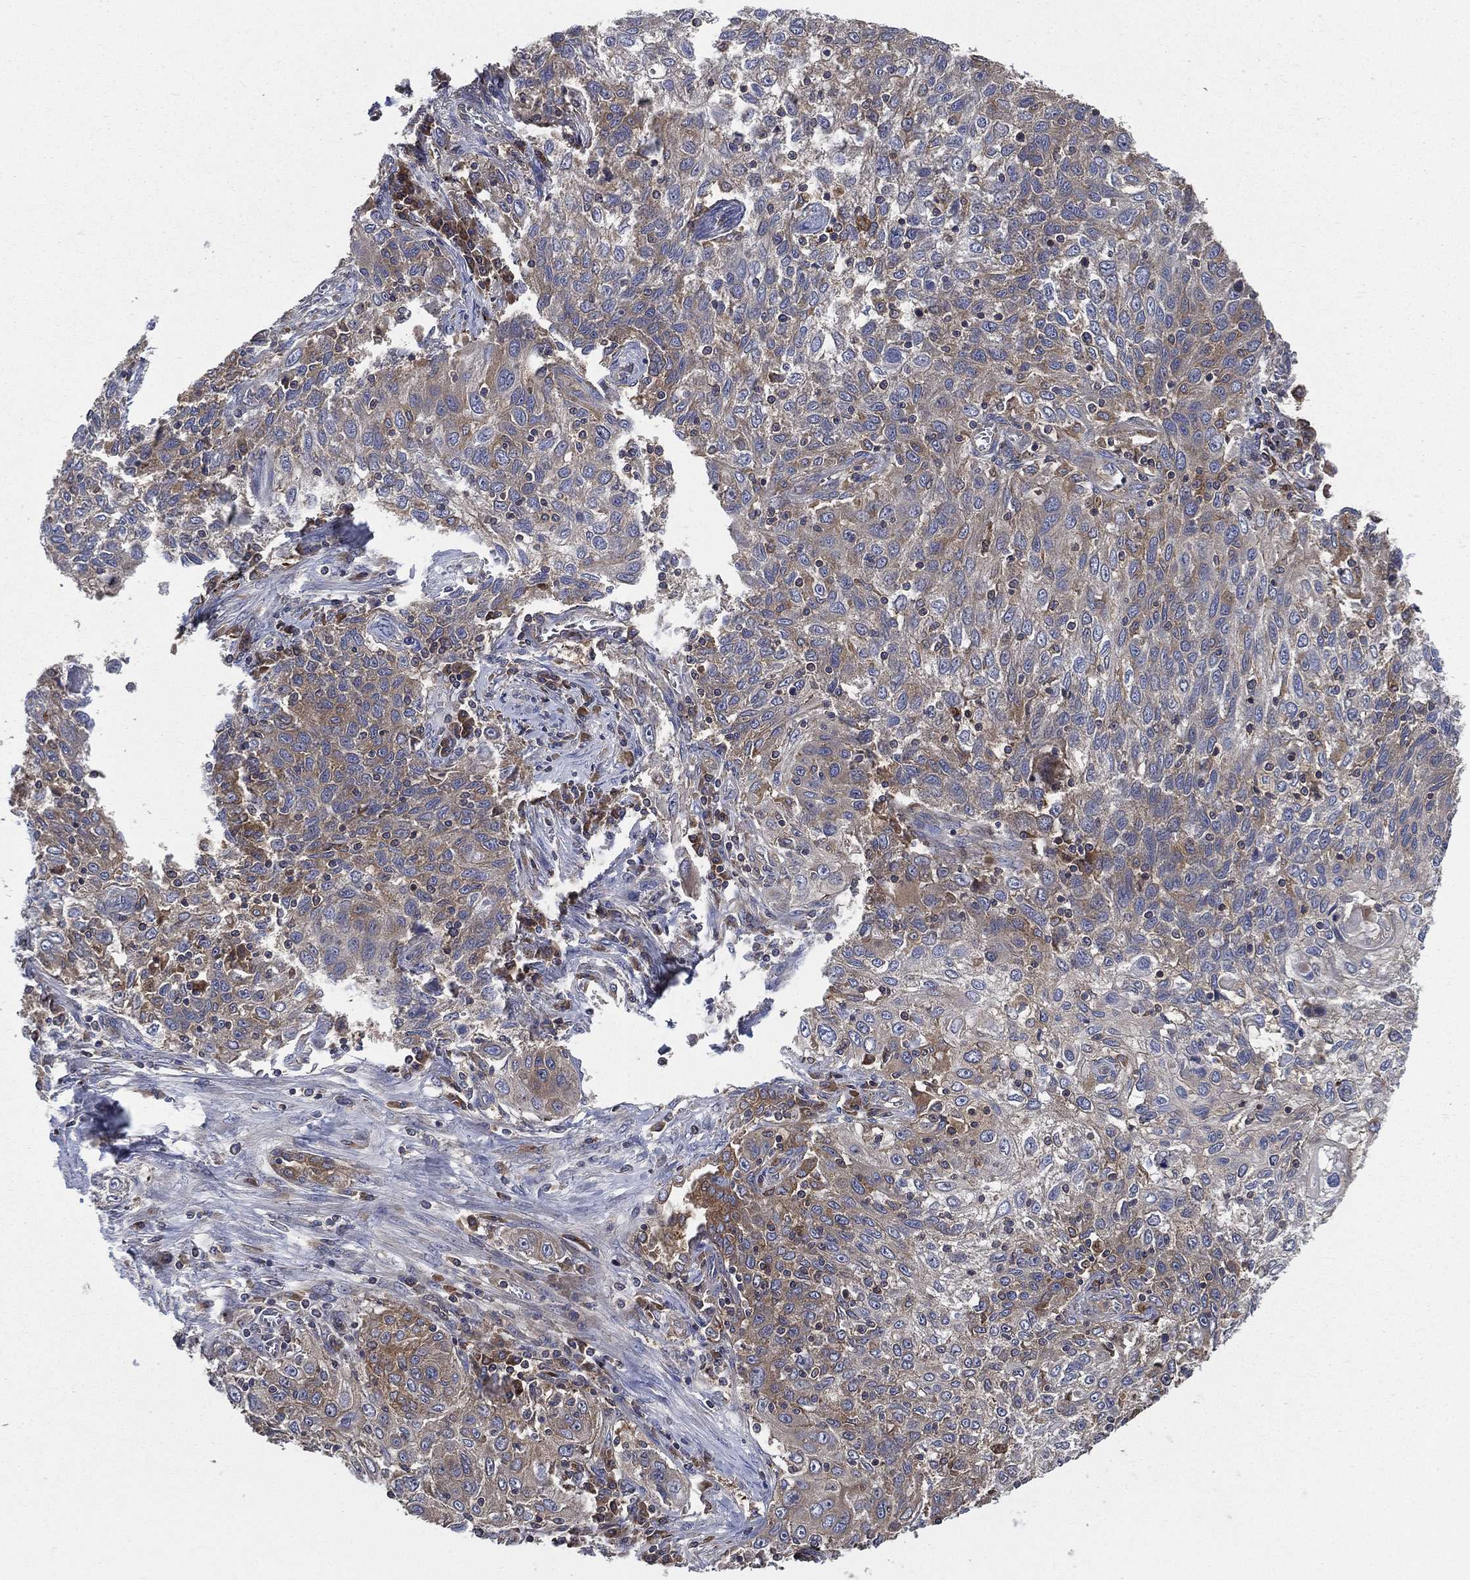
{"staining": {"intensity": "weak", "quantity": "25%-75%", "location": "cytoplasmic/membranous"}, "tissue": "lung cancer", "cell_type": "Tumor cells", "image_type": "cancer", "snomed": [{"axis": "morphology", "description": "Squamous cell carcinoma, NOS"}, {"axis": "topography", "description": "Lung"}], "caption": "Immunohistochemistry (IHC) image of neoplastic tissue: human lung cancer stained using immunohistochemistry displays low levels of weak protein expression localized specifically in the cytoplasmic/membranous of tumor cells, appearing as a cytoplasmic/membranous brown color.", "gene": "SMPD3", "patient": {"sex": "female", "age": 69}}